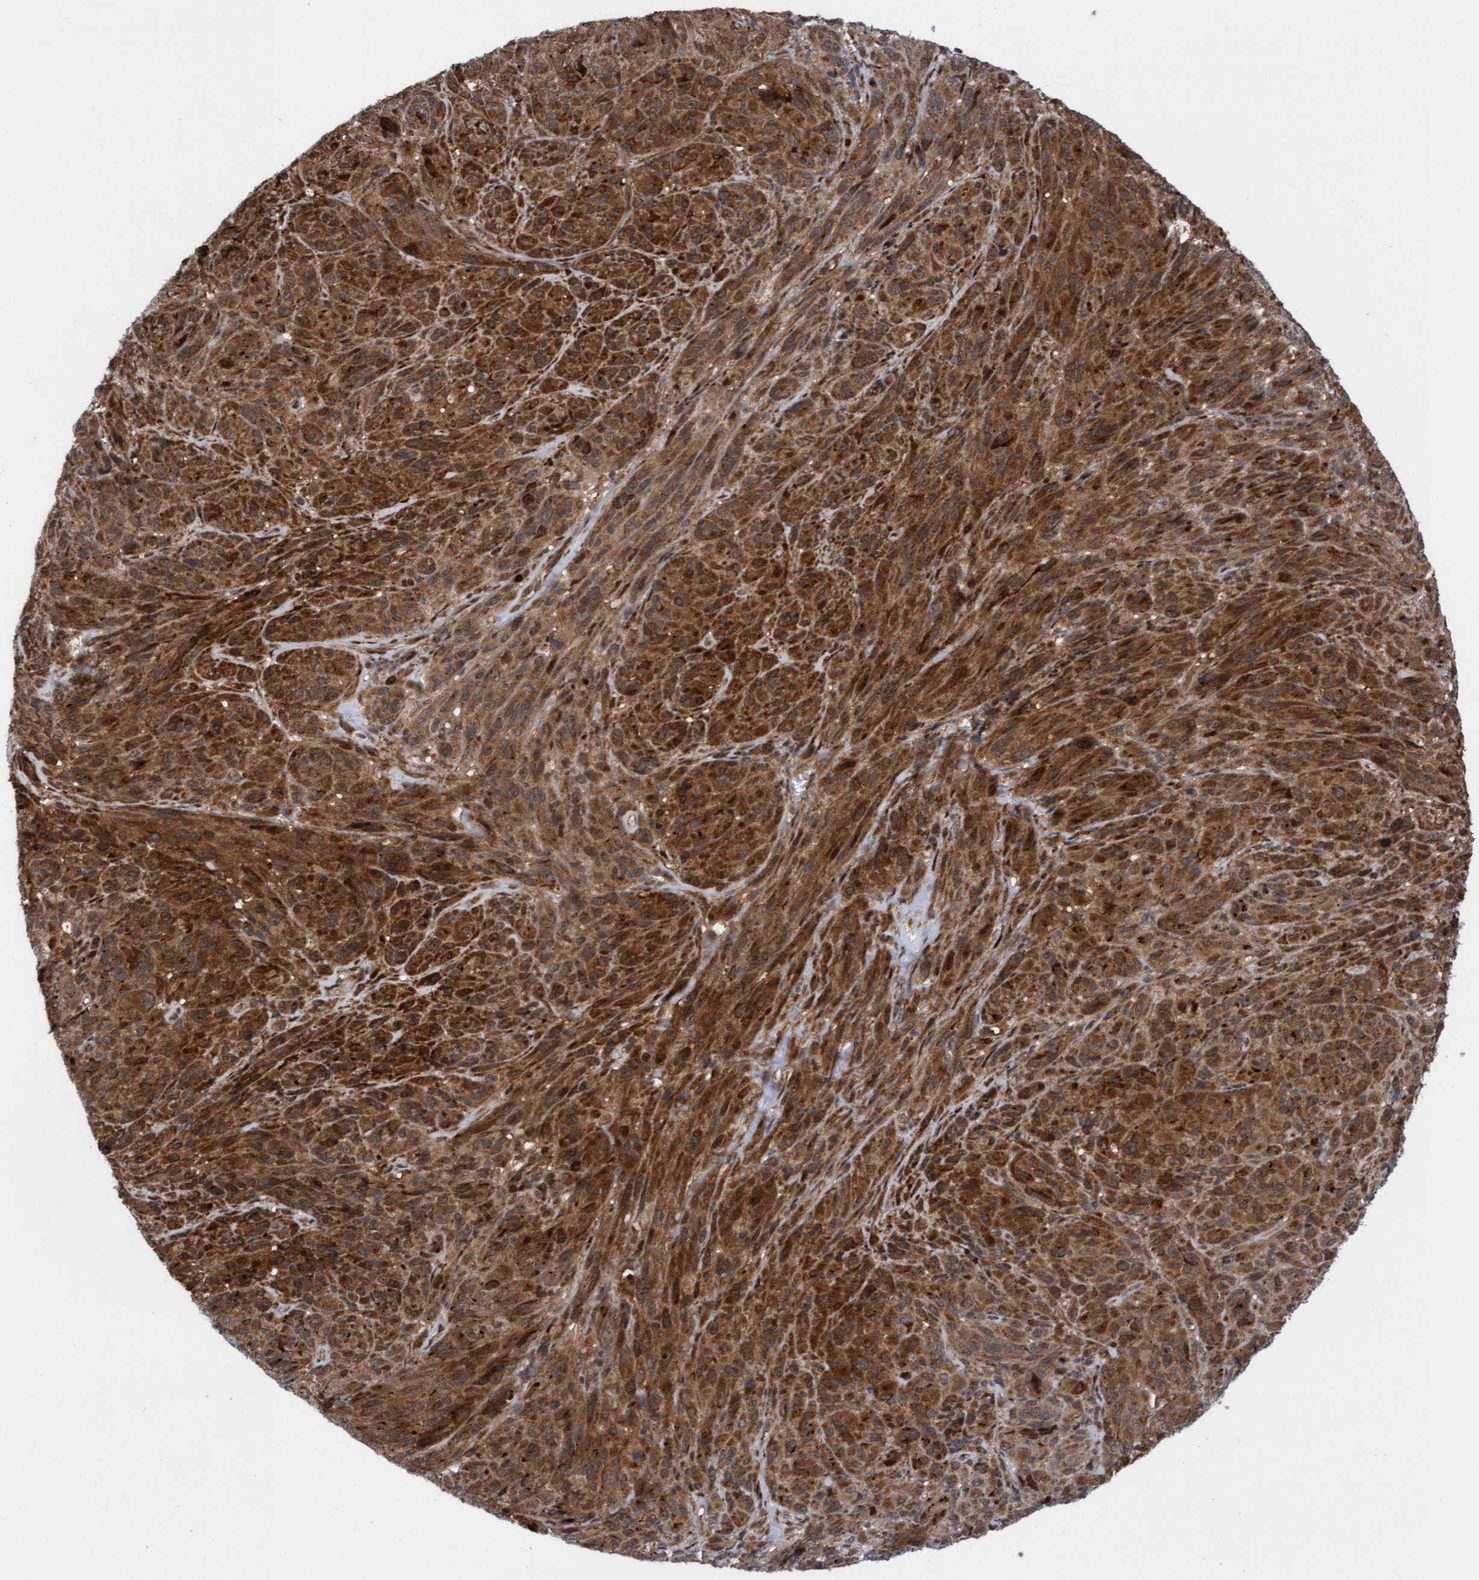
{"staining": {"intensity": "moderate", "quantity": ">75%", "location": "cytoplasmic/membranous"}, "tissue": "melanoma", "cell_type": "Tumor cells", "image_type": "cancer", "snomed": [{"axis": "morphology", "description": "Malignant melanoma, NOS"}, {"axis": "topography", "description": "Skin of head"}], "caption": "Immunohistochemical staining of malignant melanoma exhibits moderate cytoplasmic/membranous protein staining in about >75% of tumor cells.", "gene": "ITFG1", "patient": {"sex": "male", "age": 96}}